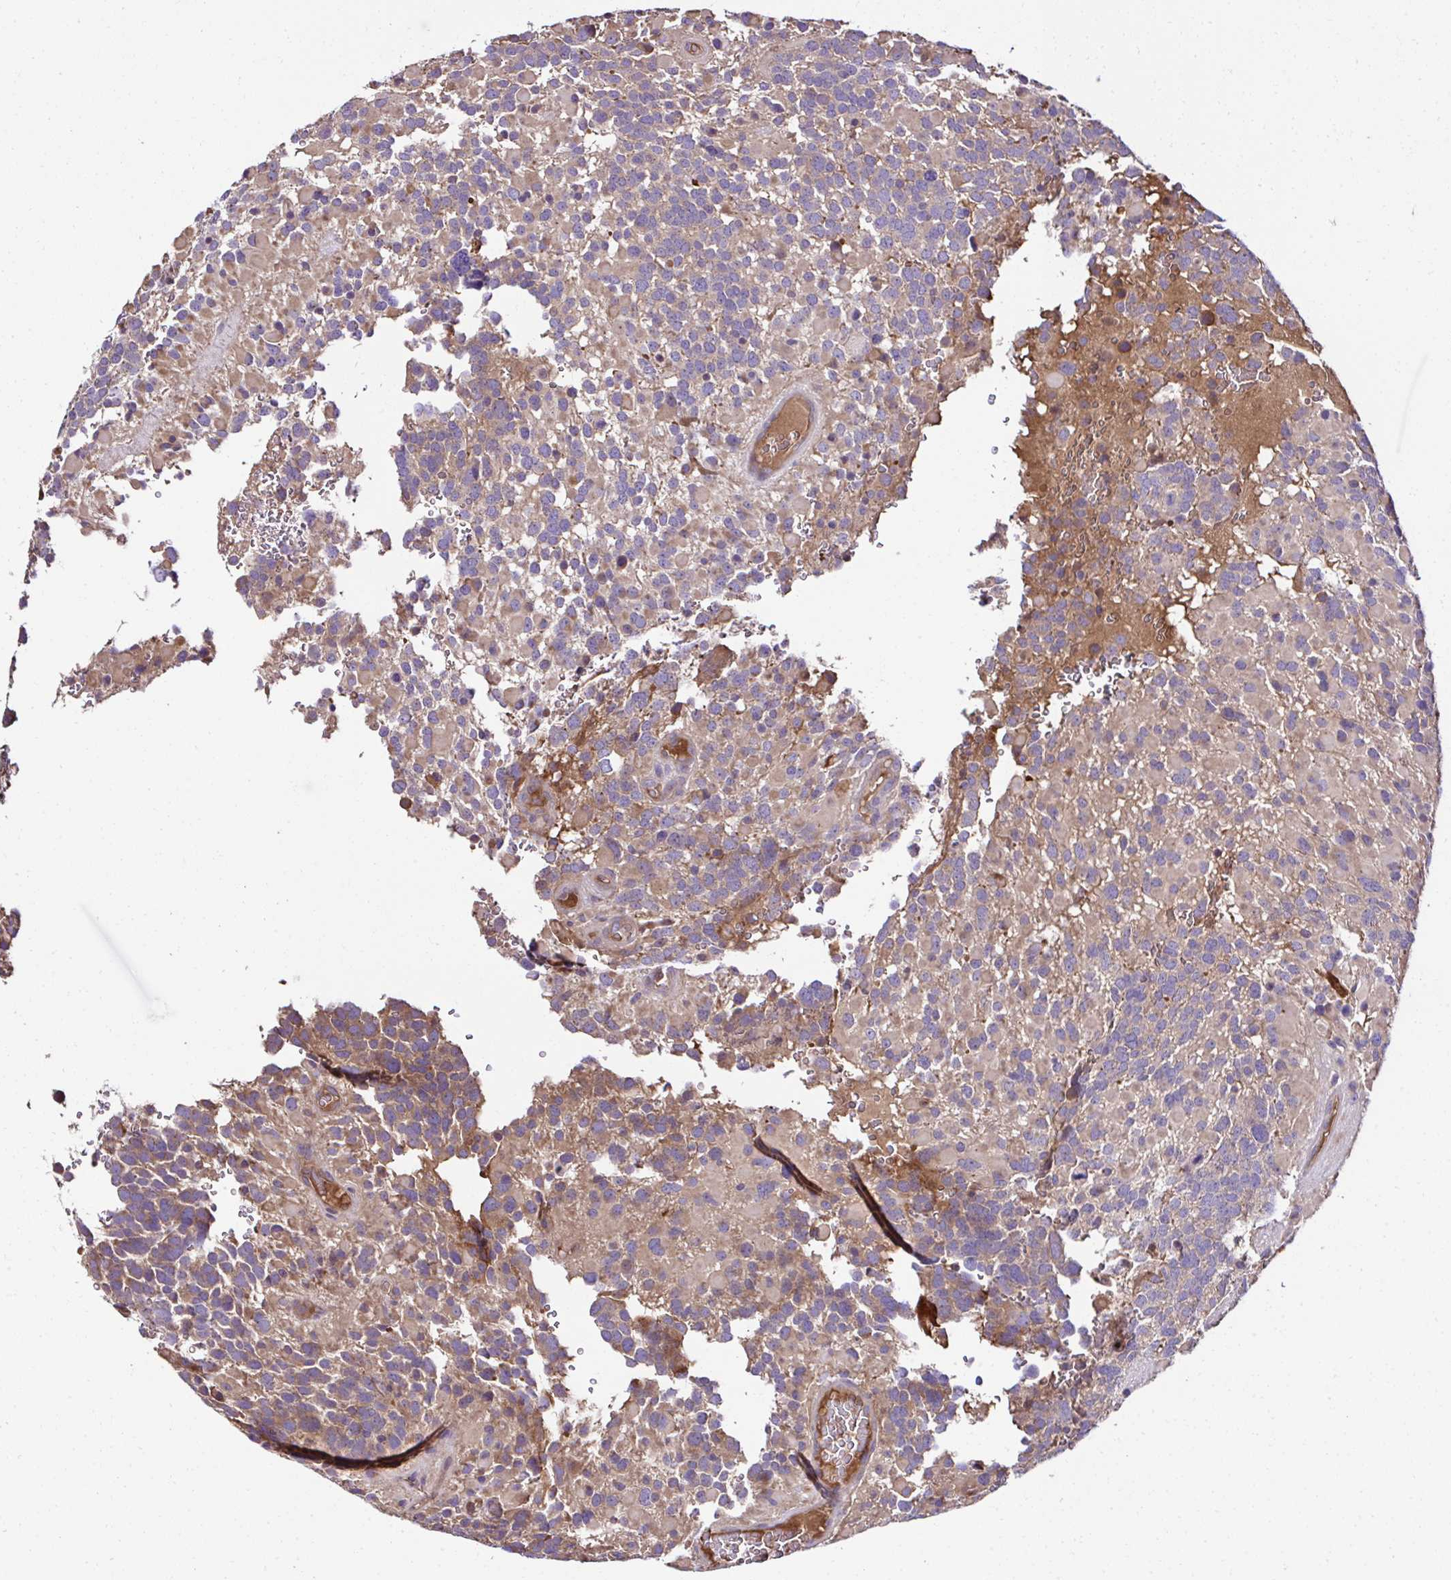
{"staining": {"intensity": "weak", "quantity": ">75%", "location": "cytoplasmic/membranous"}, "tissue": "glioma", "cell_type": "Tumor cells", "image_type": "cancer", "snomed": [{"axis": "morphology", "description": "Glioma, malignant, High grade"}, {"axis": "topography", "description": "Brain"}], "caption": "Brown immunohistochemical staining in human glioma reveals weak cytoplasmic/membranous positivity in about >75% of tumor cells. The staining was performed using DAB, with brown indicating positive protein expression. Nuclei are stained blue with hematoxylin.", "gene": "CCDC85C", "patient": {"sex": "female", "age": 40}}